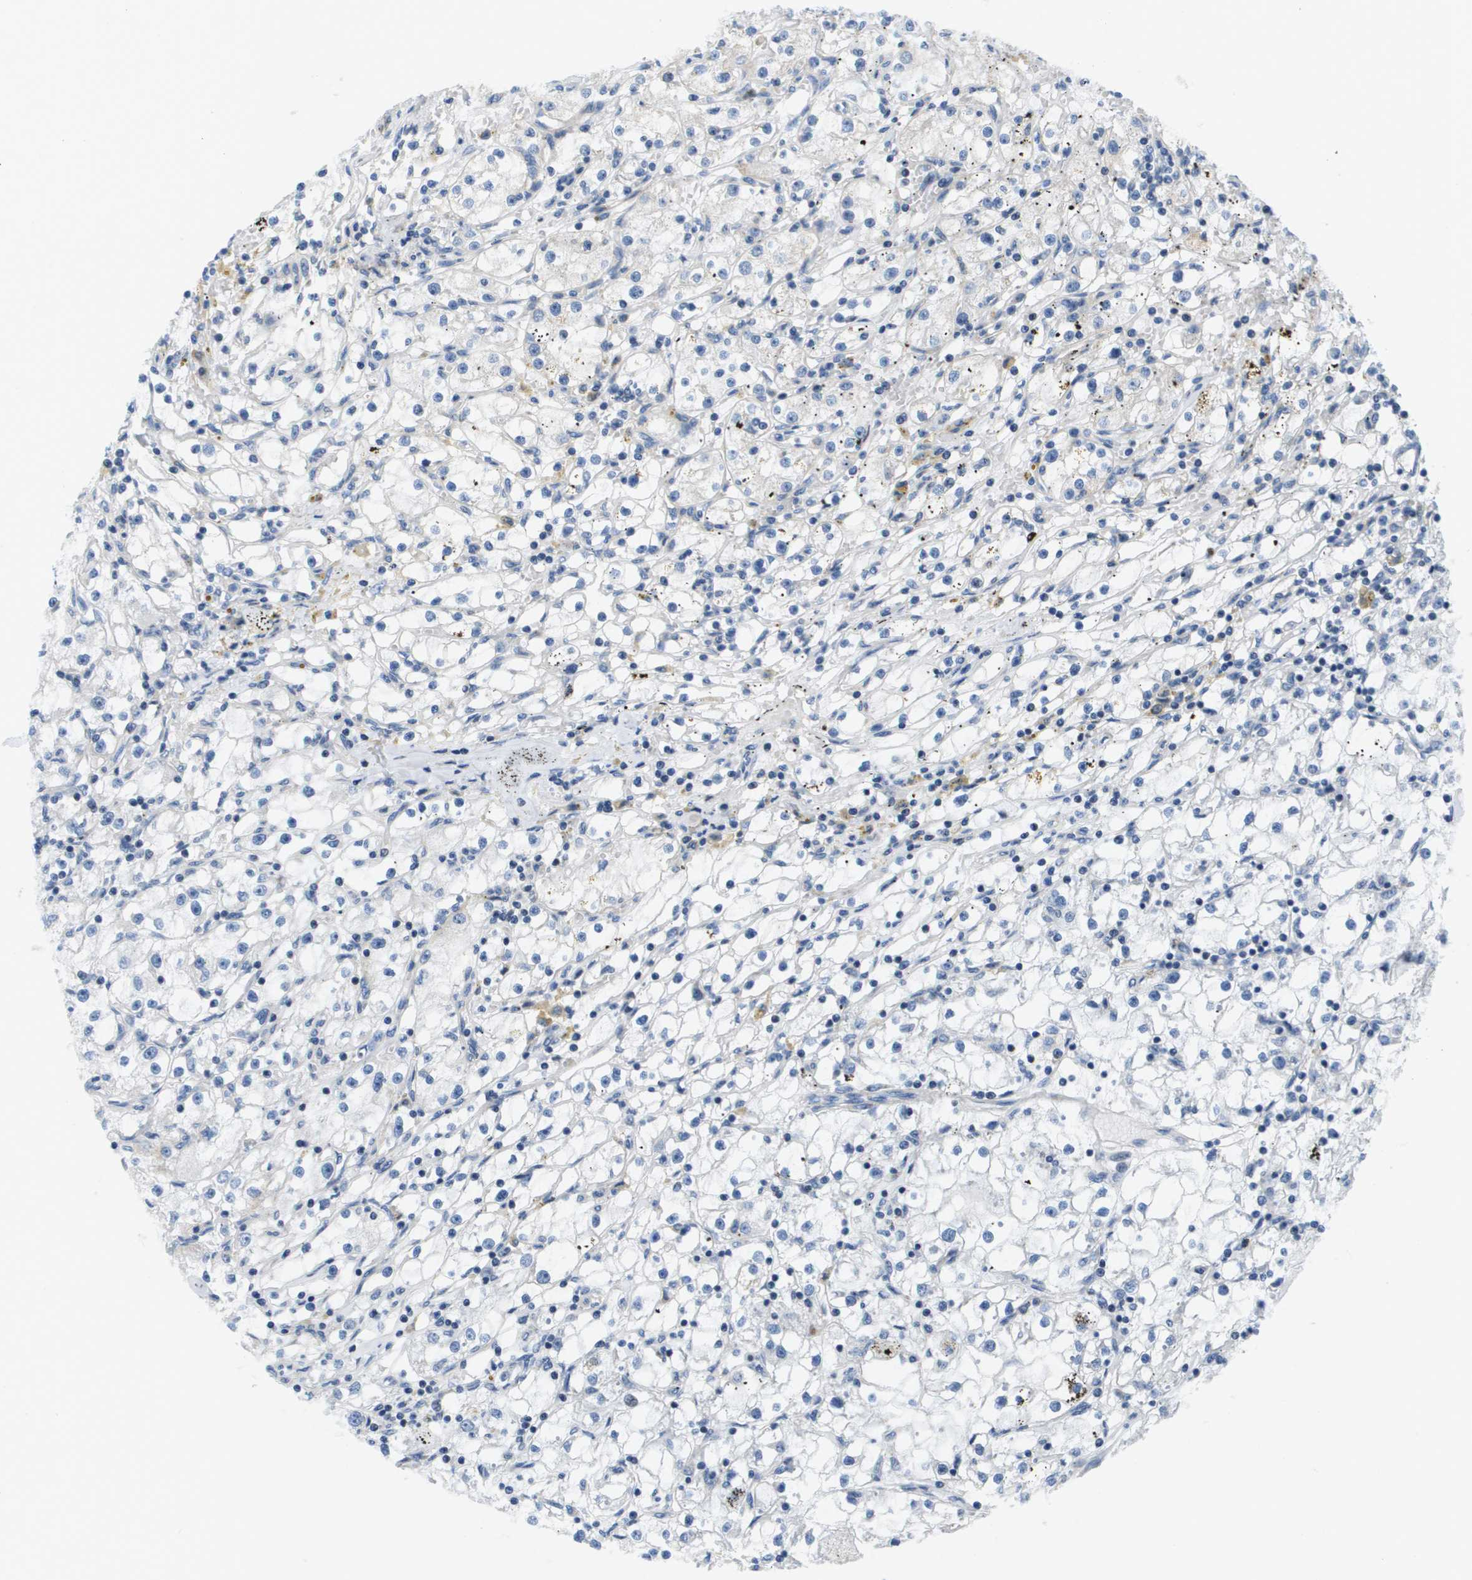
{"staining": {"intensity": "negative", "quantity": "none", "location": "none"}, "tissue": "renal cancer", "cell_type": "Tumor cells", "image_type": "cancer", "snomed": [{"axis": "morphology", "description": "Adenocarcinoma, NOS"}, {"axis": "topography", "description": "Kidney"}], "caption": "DAB (3,3'-diaminobenzidine) immunohistochemical staining of human renal adenocarcinoma demonstrates no significant positivity in tumor cells.", "gene": "KRT23", "patient": {"sex": "male", "age": 56}}